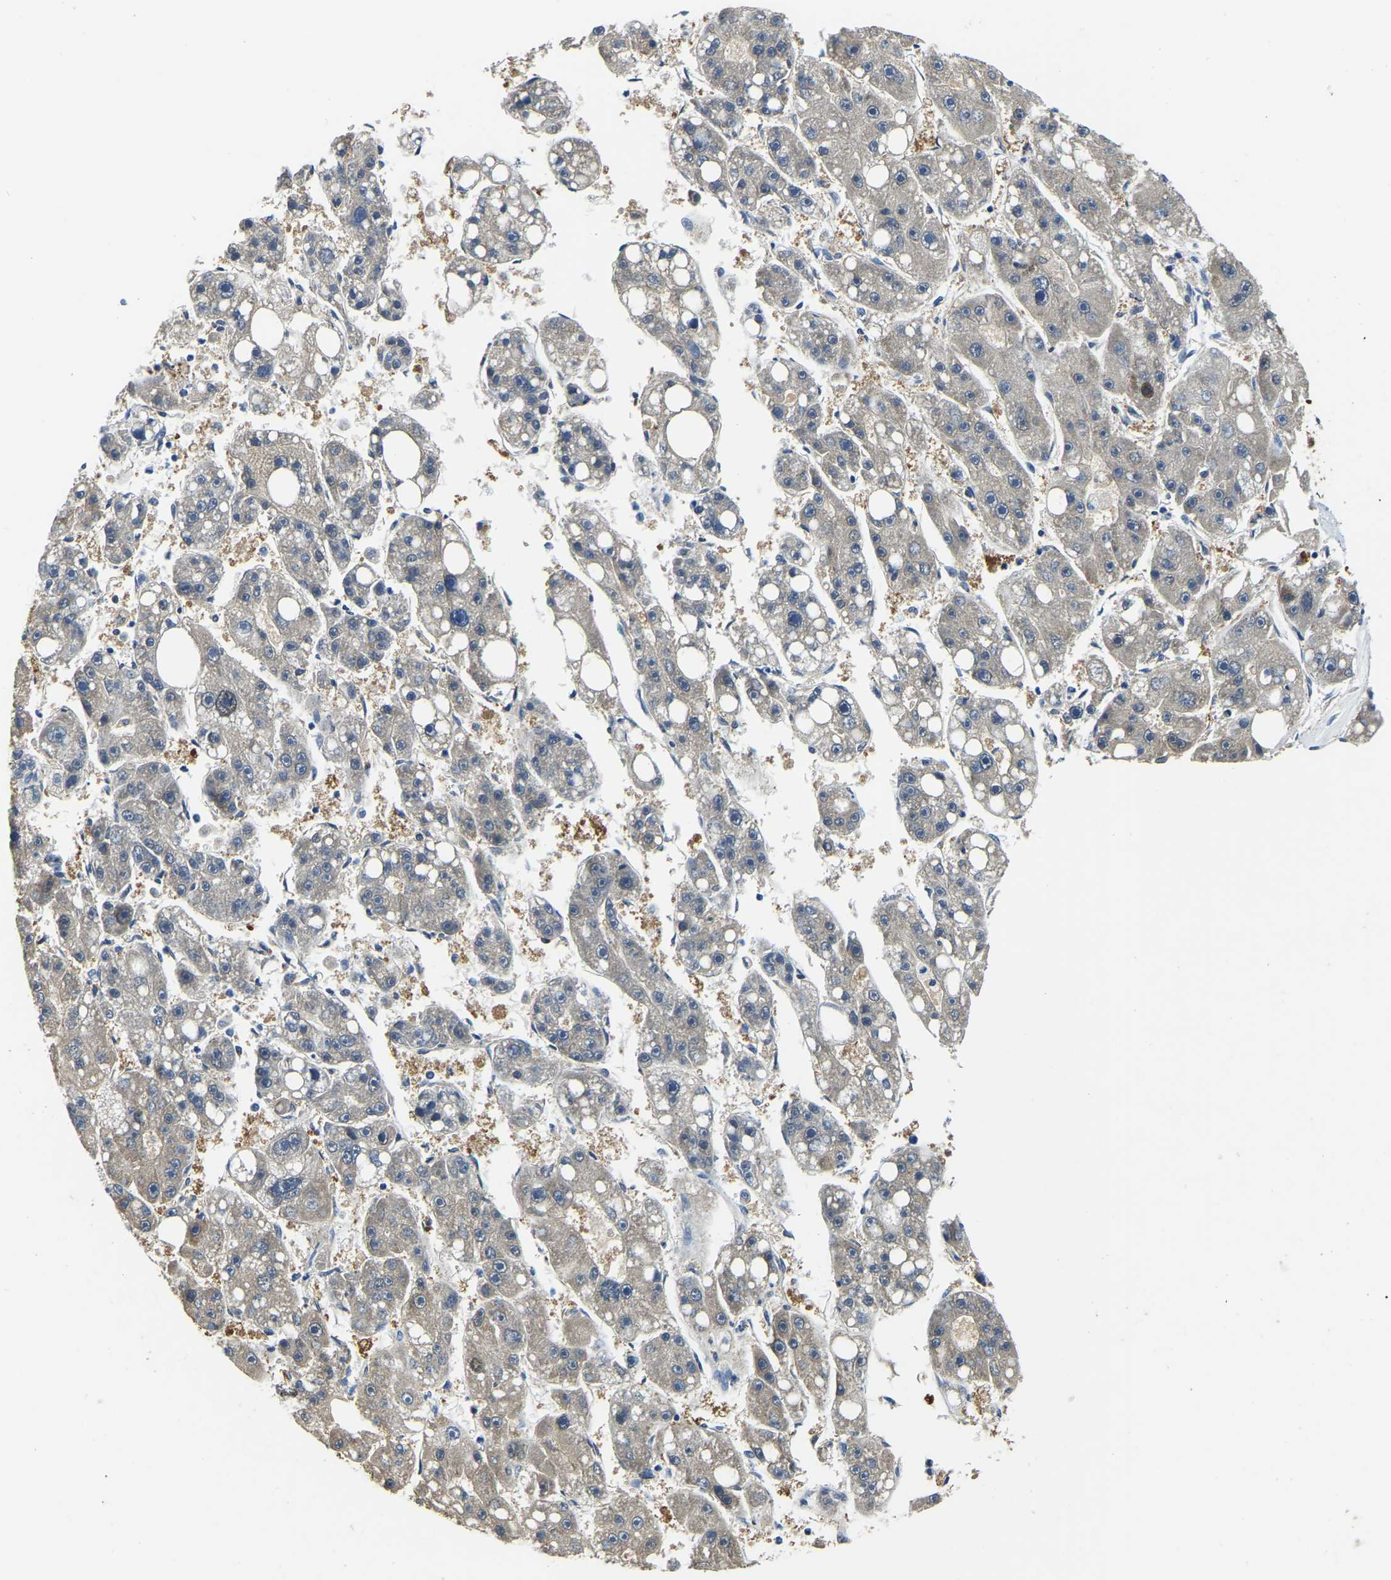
{"staining": {"intensity": "weak", "quantity": "<25%", "location": "cytoplasmic/membranous"}, "tissue": "liver cancer", "cell_type": "Tumor cells", "image_type": "cancer", "snomed": [{"axis": "morphology", "description": "Carcinoma, Hepatocellular, NOS"}, {"axis": "topography", "description": "Liver"}], "caption": "Human hepatocellular carcinoma (liver) stained for a protein using IHC demonstrates no positivity in tumor cells.", "gene": "ZDHHC13", "patient": {"sex": "female", "age": 61}}